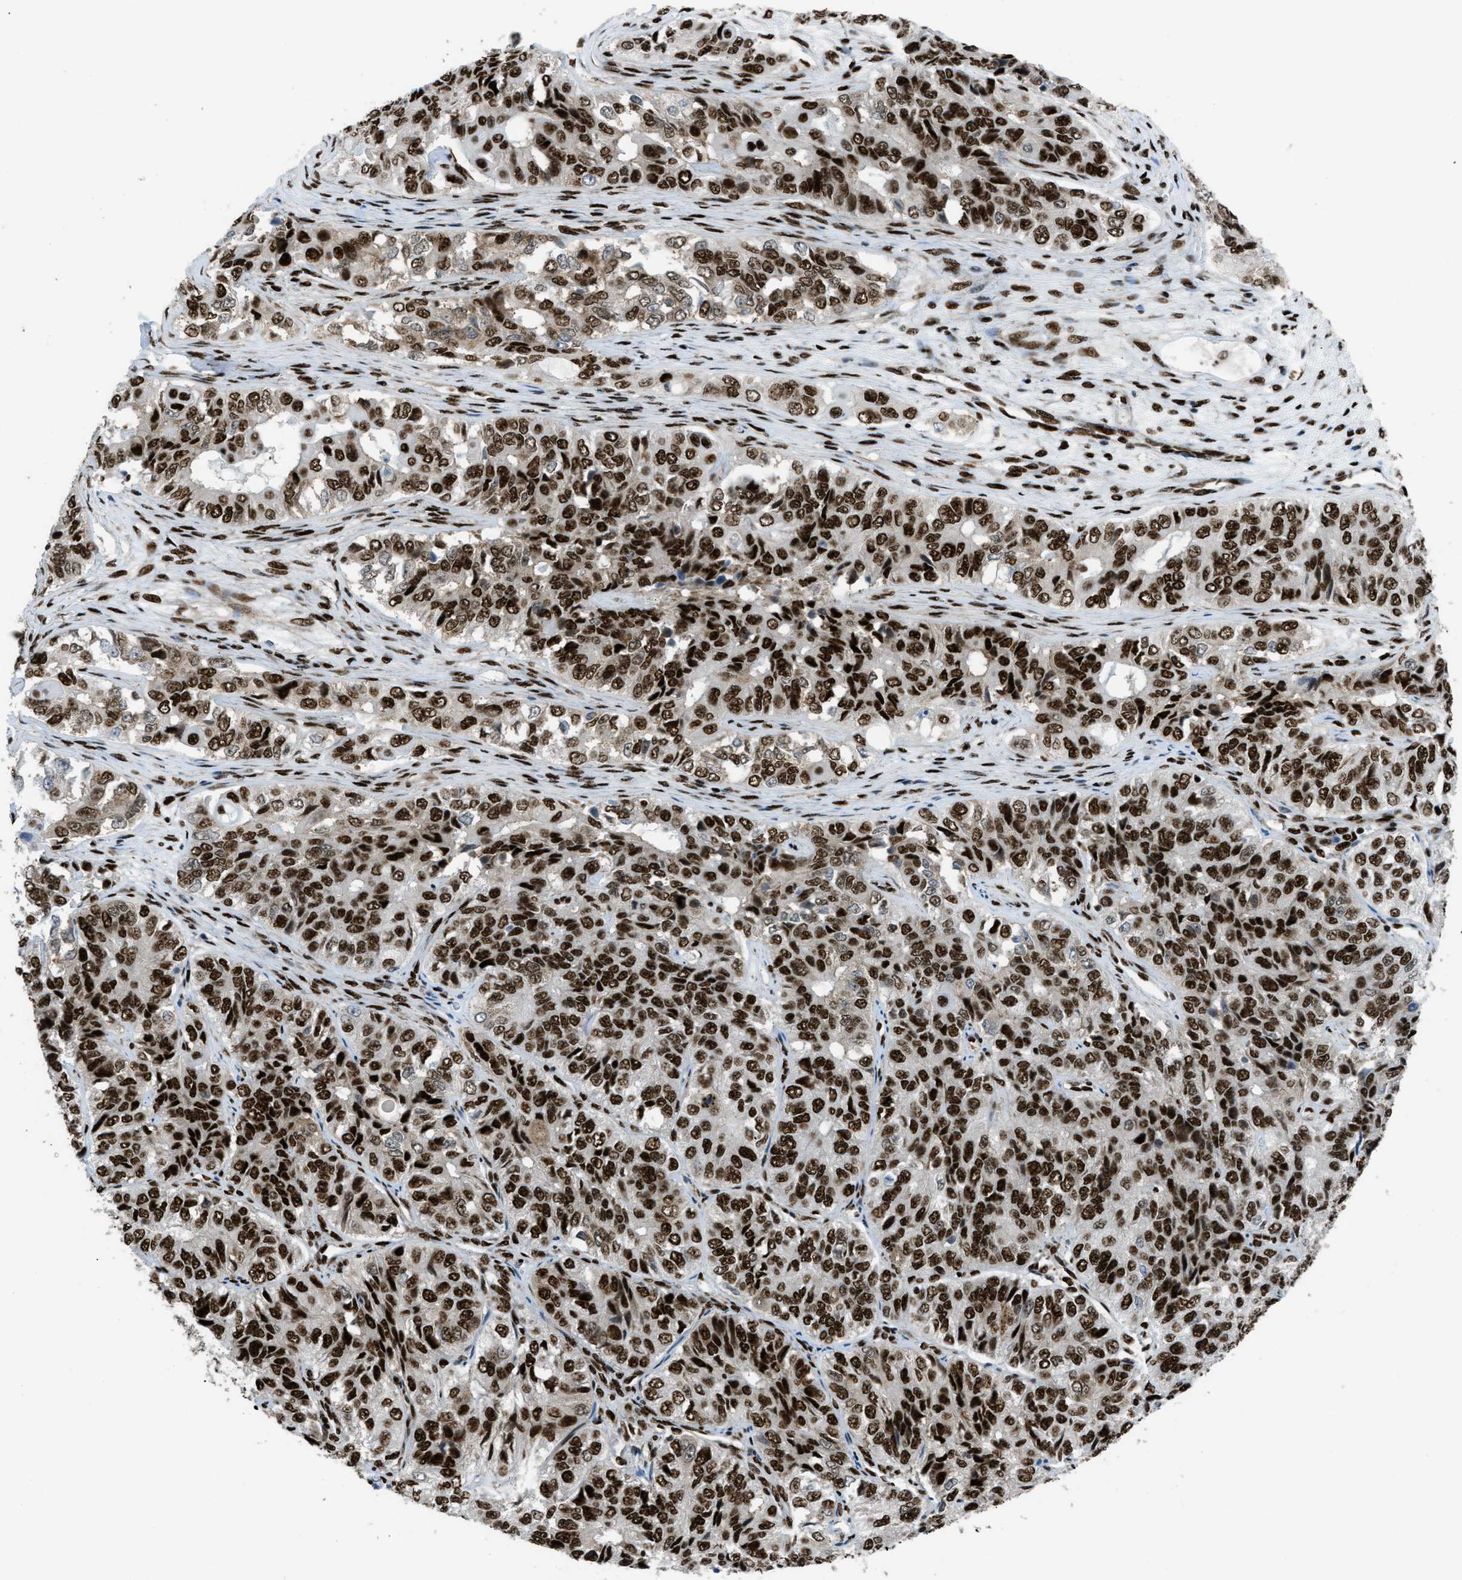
{"staining": {"intensity": "strong", "quantity": ">75%", "location": "nuclear"}, "tissue": "ovarian cancer", "cell_type": "Tumor cells", "image_type": "cancer", "snomed": [{"axis": "morphology", "description": "Carcinoma, endometroid"}, {"axis": "topography", "description": "Ovary"}], "caption": "Endometroid carcinoma (ovarian) stained with immunohistochemistry (IHC) displays strong nuclear staining in about >75% of tumor cells. (brown staining indicates protein expression, while blue staining denotes nuclei).", "gene": "ZNF207", "patient": {"sex": "female", "age": 51}}